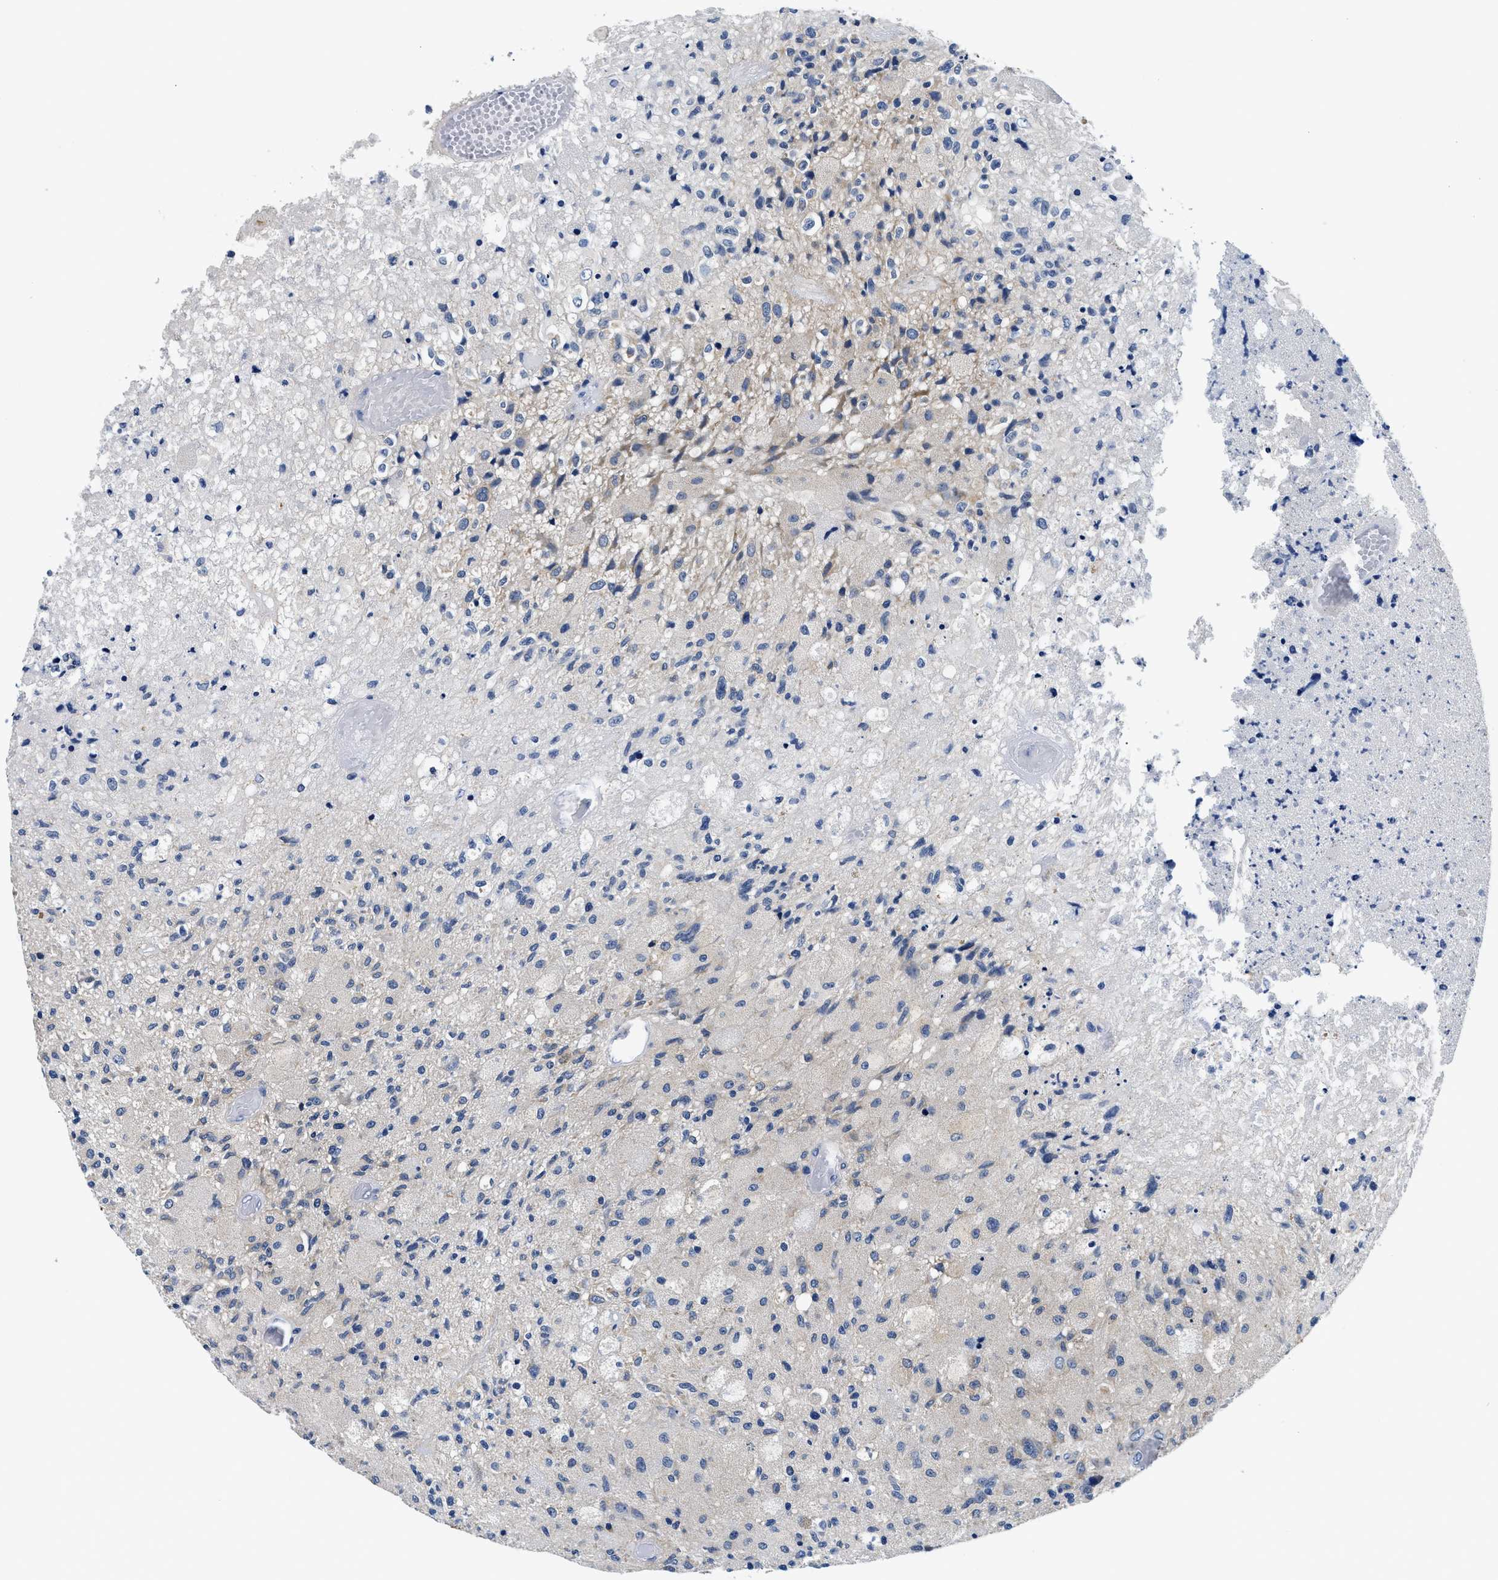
{"staining": {"intensity": "weak", "quantity": "<25%", "location": "cytoplasmic/membranous"}, "tissue": "glioma", "cell_type": "Tumor cells", "image_type": "cancer", "snomed": [{"axis": "morphology", "description": "Normal tissue, NOS"}, {"axis": "morphology", "description": "Glioma, malignant, High grade"}, {"axis": "topography", "description": "Cerebral cortex"}], "caption": "DAB immunohistochemical staining of malignant glioma (high-grade) demonstrates no significant positivity in tumor cells. The staining is performed using DAB brown chromogen with nuclei counter-stained in using hematoxylin.", "gene": "MEA1", "patient": {"sex": "male", "age": 77}}